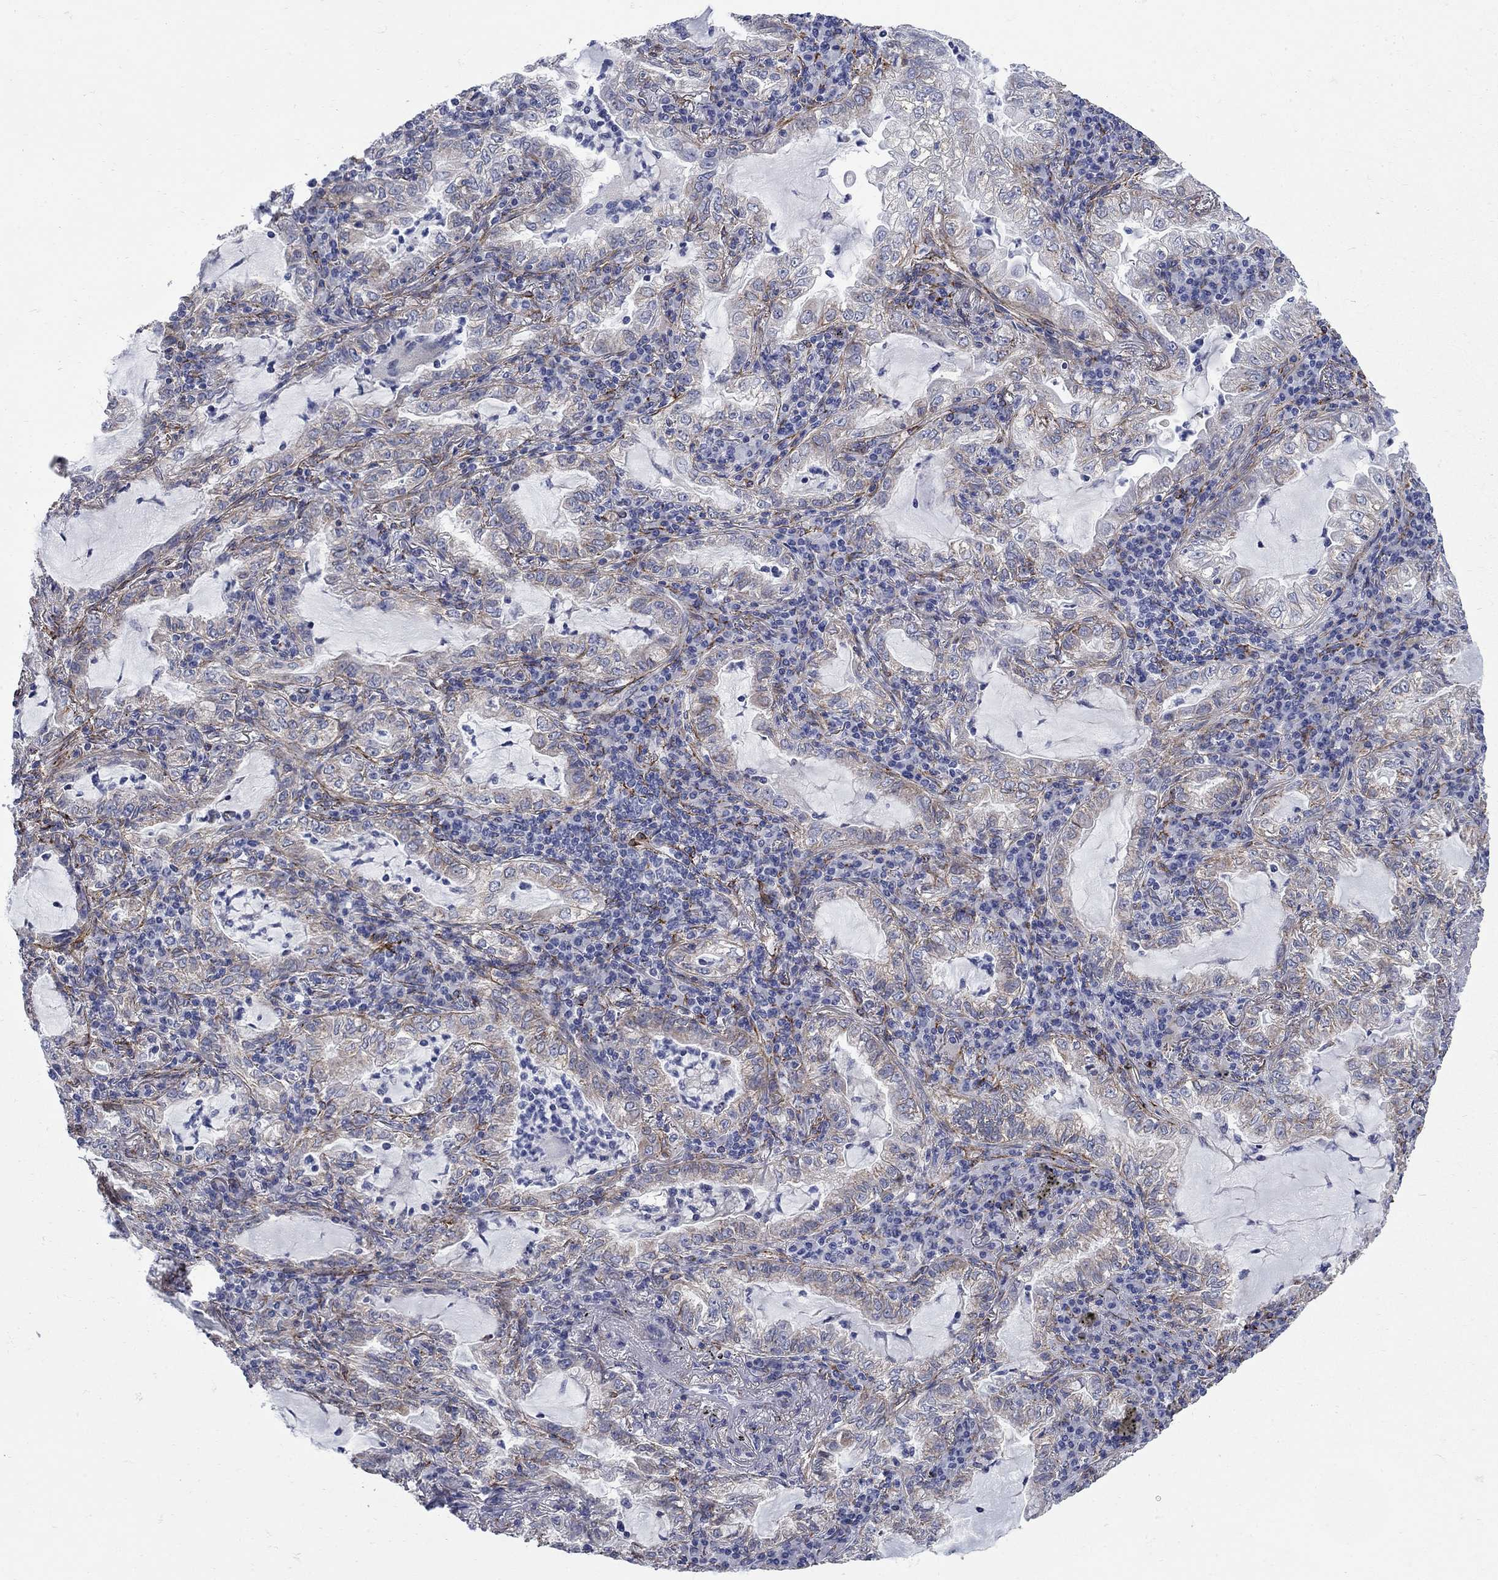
{"staining": {"intensity": "negative", "quantity": "none", "location": "none"}, "tissue": "lung cancer", "cell_type": "Tumor cells", "image_type": "cancer", "snomed": [{"axis": "morphology", "description": "Adenocarcinoma, NOS"}, {"axis": "topography", "description": "Lung"}], "caption": "This histopathology image is of lung adenocarcinoma stained with immunohistochemistry (IHC) to label a protein in brown with the nuclei are counter-stained blue. There is no positivity in tumor cells.", "gene": "SEPTIN8", "patient": {"sex": "female", "age": 73}}